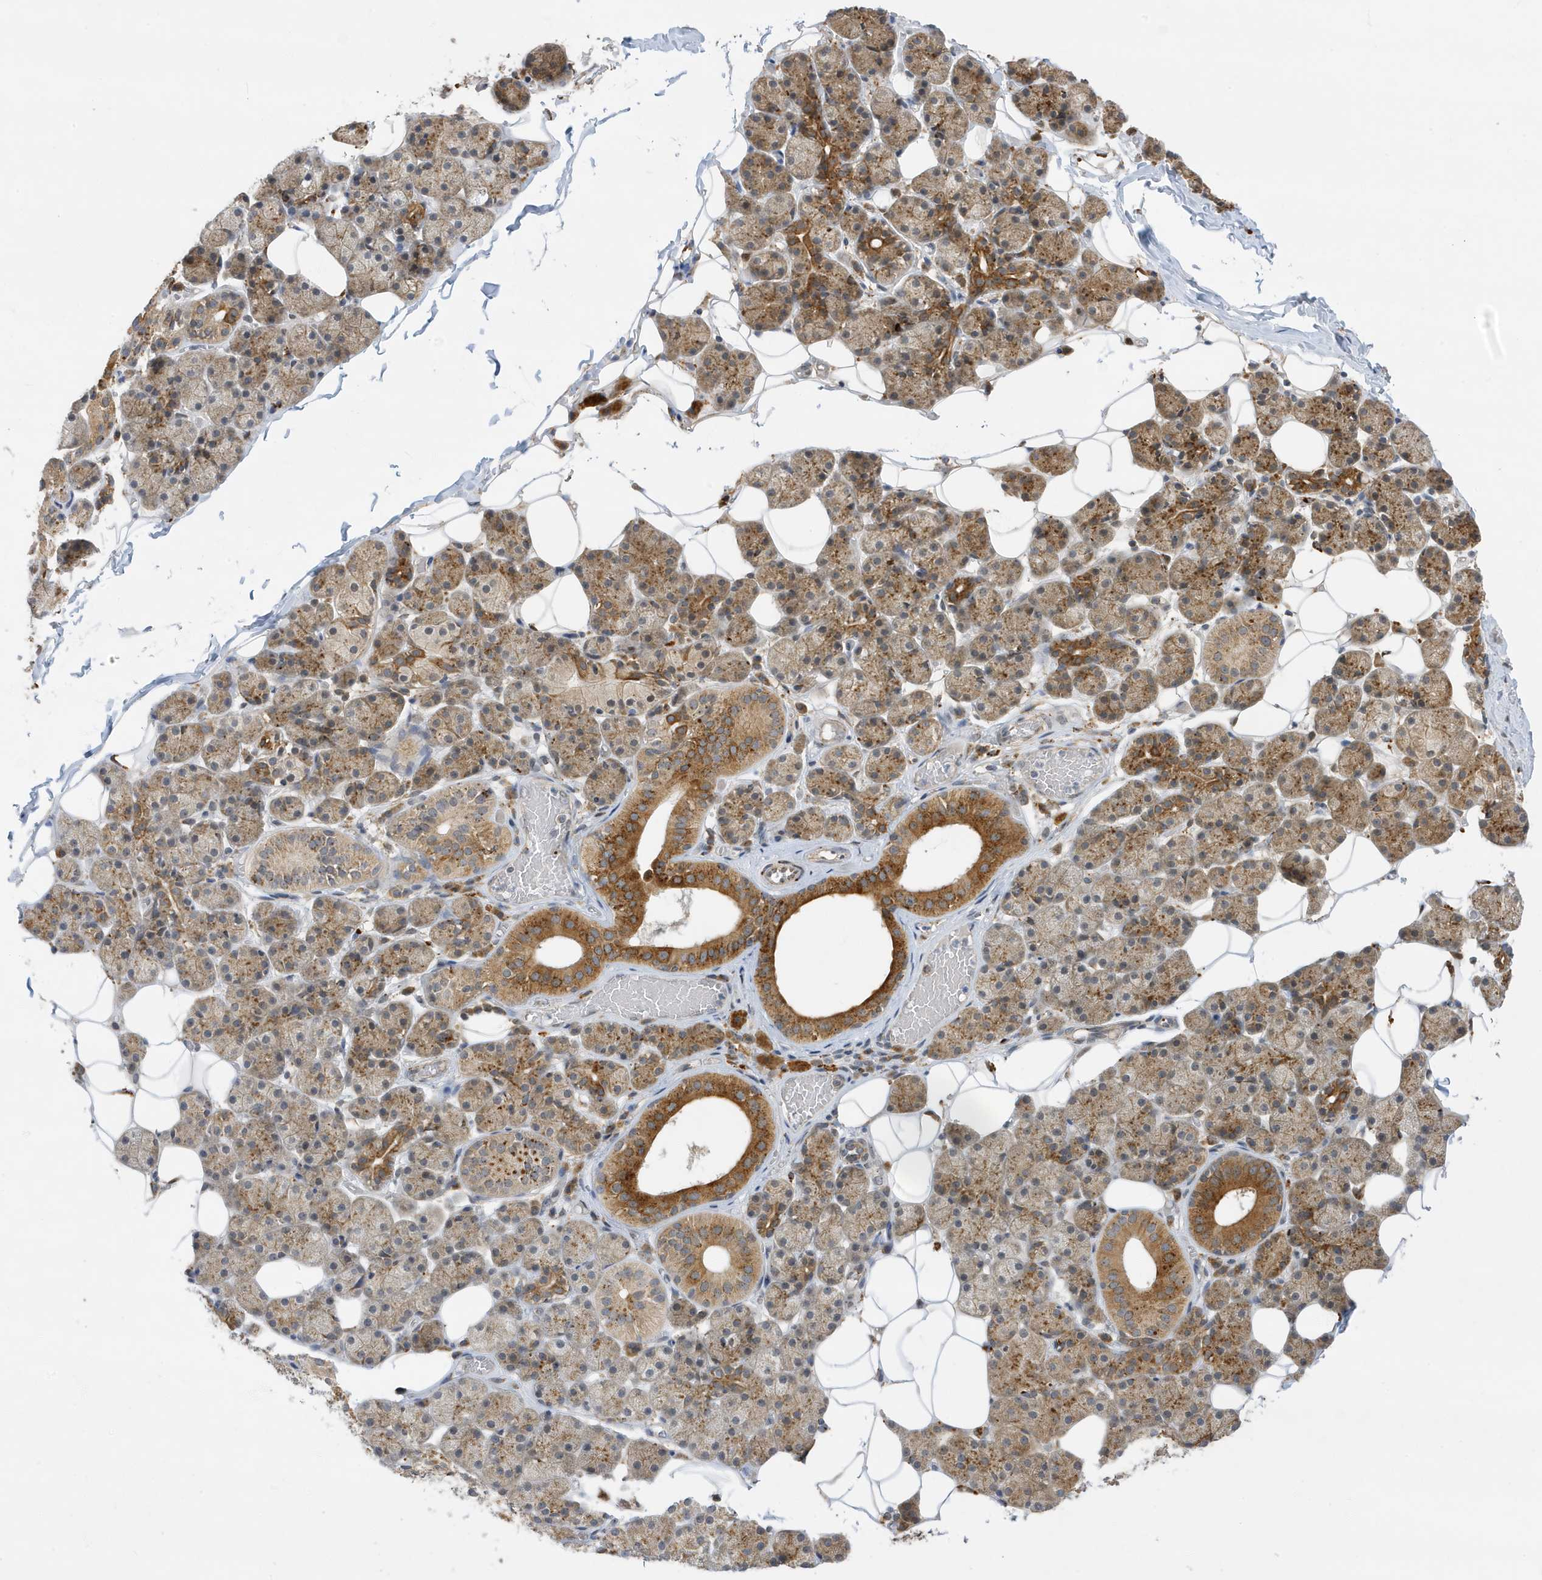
{"staining": {"intensity": "moderate", "quantity": ">75%", "location": "cytoplasmic/membranous"}, "tissue": "salivary gland", "cell_type": "Glandular cells", "image_type": "normal", "snomed": [{"axis": "morphology", "description": "Normal tissue, NOS"}, {"axis": "topography", "description": "Salivary gland"}], "caption": "Immunohistochemical staining of normal salivary gland shows >75% levels of moderate cytoplasmic/membranous protein expression in about >75% of glandular cells. (DAB (3,3'-diaminobenzidine) IHC, brown staining for protein, blue staining for nuclei).", "gene": "ZNF507", "patient": {"sex": "female", "age": 33}}